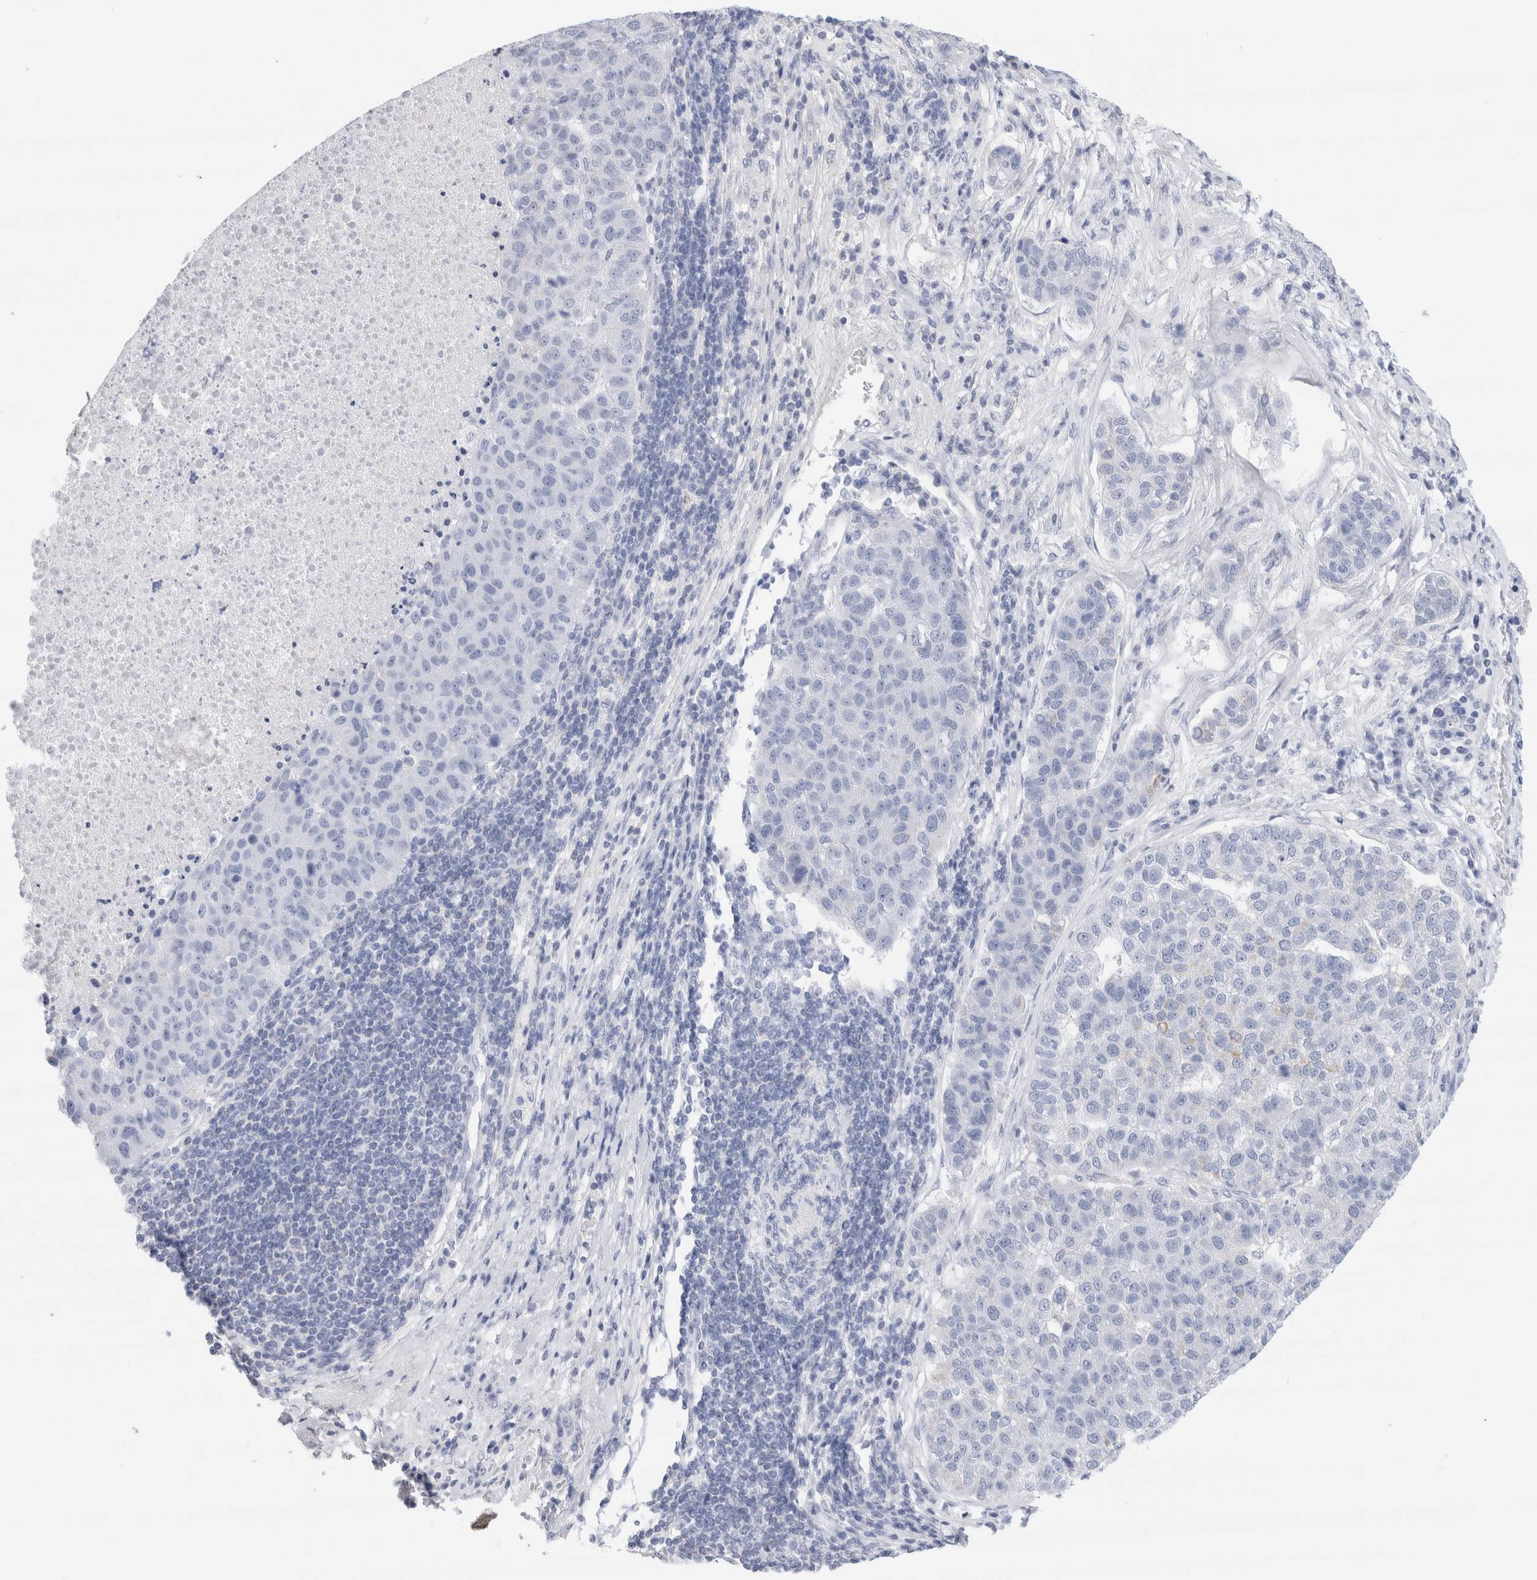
{"staining": {"intensity": "negative", "quantity": "none", "location": "none"}, "tissue": "pancreatic cancer", "cell_type": "Tumor cells", "image_type": "cancer", "snomed": [{"axis": "morphology", "description": "Adenocarcinoma, NOS"}, {"axis": "topography", "description": "Pancreas"}], "caption": "This is a image of immunohistochemistry staining of adenocarcinoma (pancreatic), which shows no staining in tumor cells.", "gene": "ECHDC2", "patient": {"sex": "female", "age": 61}}